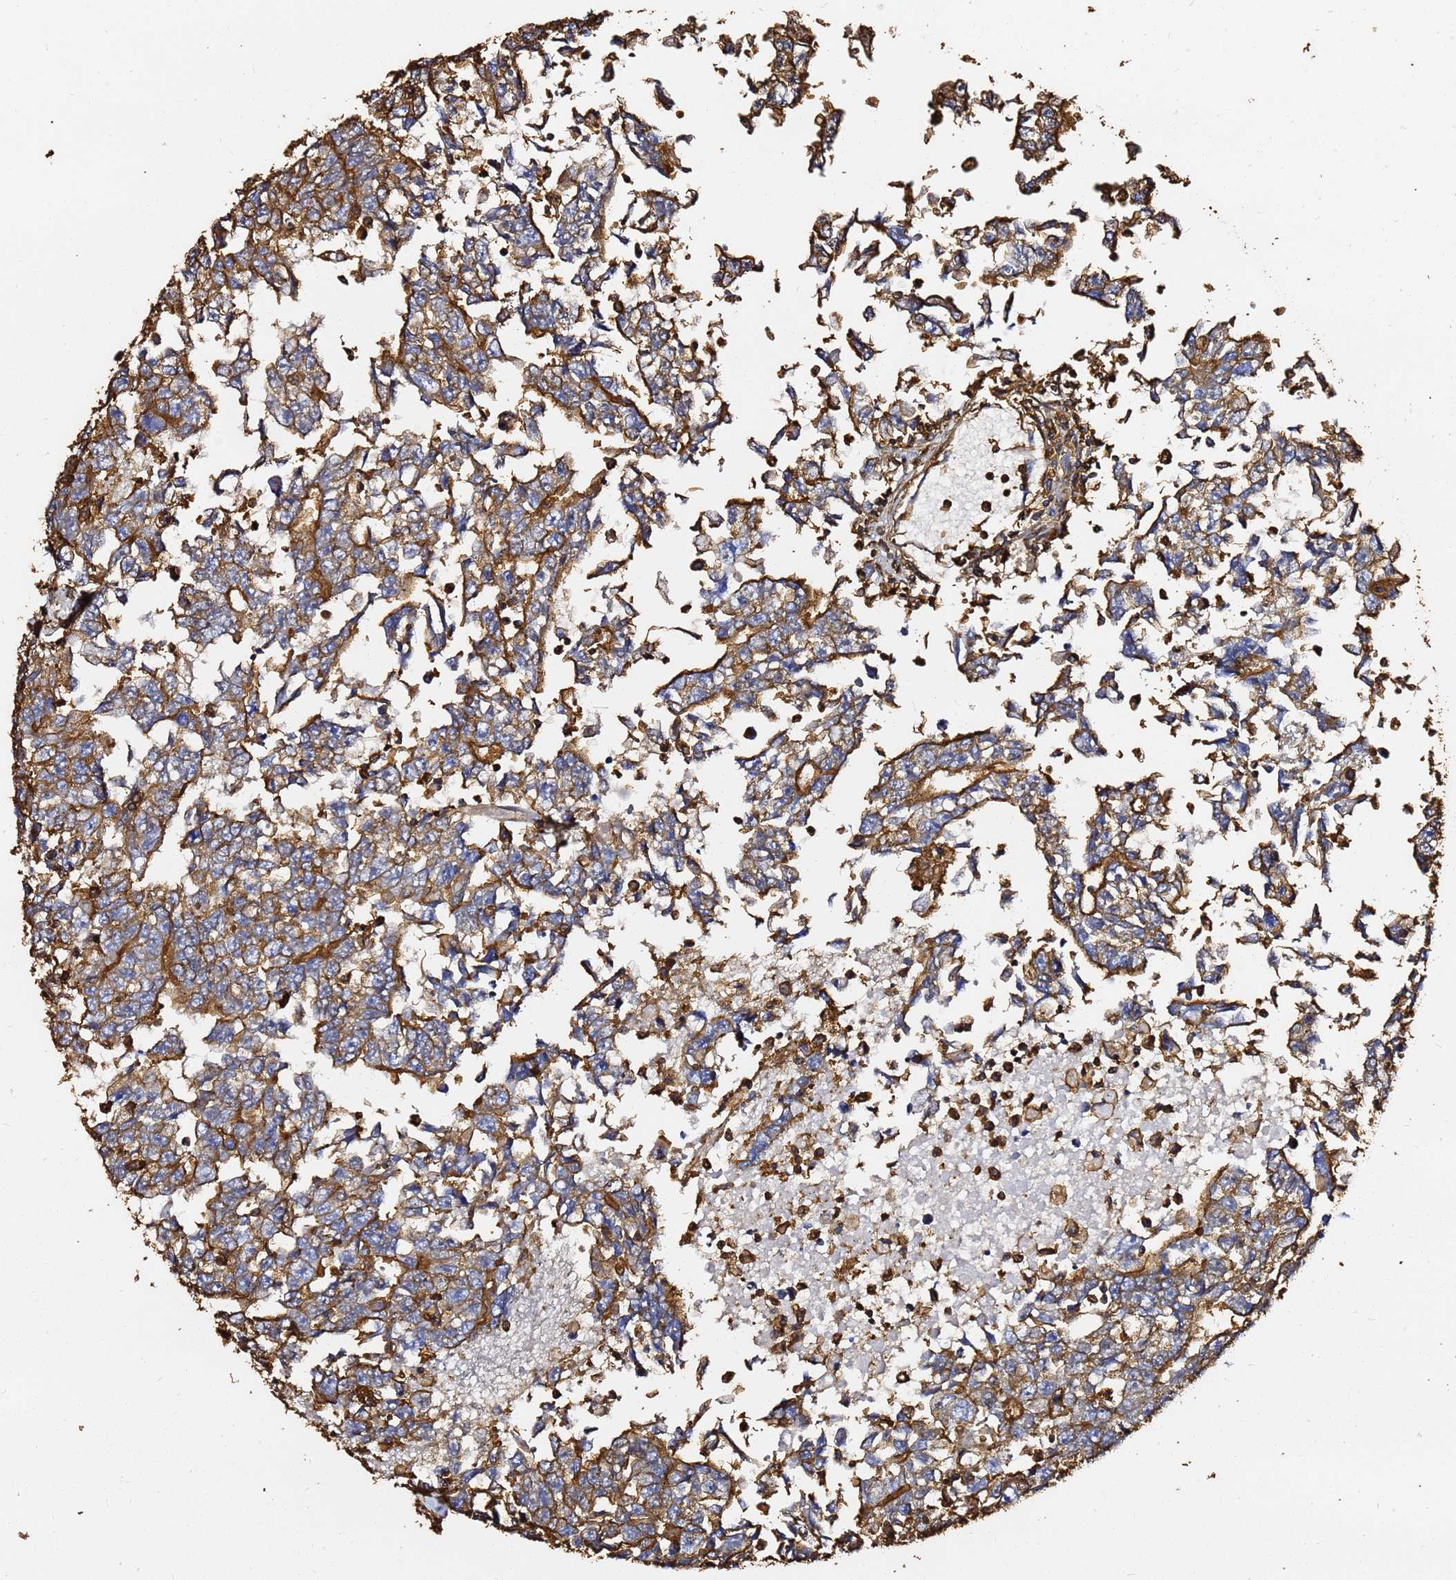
{"staining": {"intensity": "strong", "quantity": ">75%", "location": "cytoplasmic/membranous"}, "tissue": "testis cancer", "cell_type": "Tumor cells", "image_type": "cancer", "snomed": [{"axis": "morphology", "description": "Carcinoma, Embryonal, NOS"}, {"axis": "topography", "description": "Testis"}], "caption": "Tumor cells show high levels of strong cytoplasmic/membranous staining in approximately >75% of cells in testis embryonal carcinoma.", "gene": "ACTB", "patient": {"sex": "male", "age": 25}}